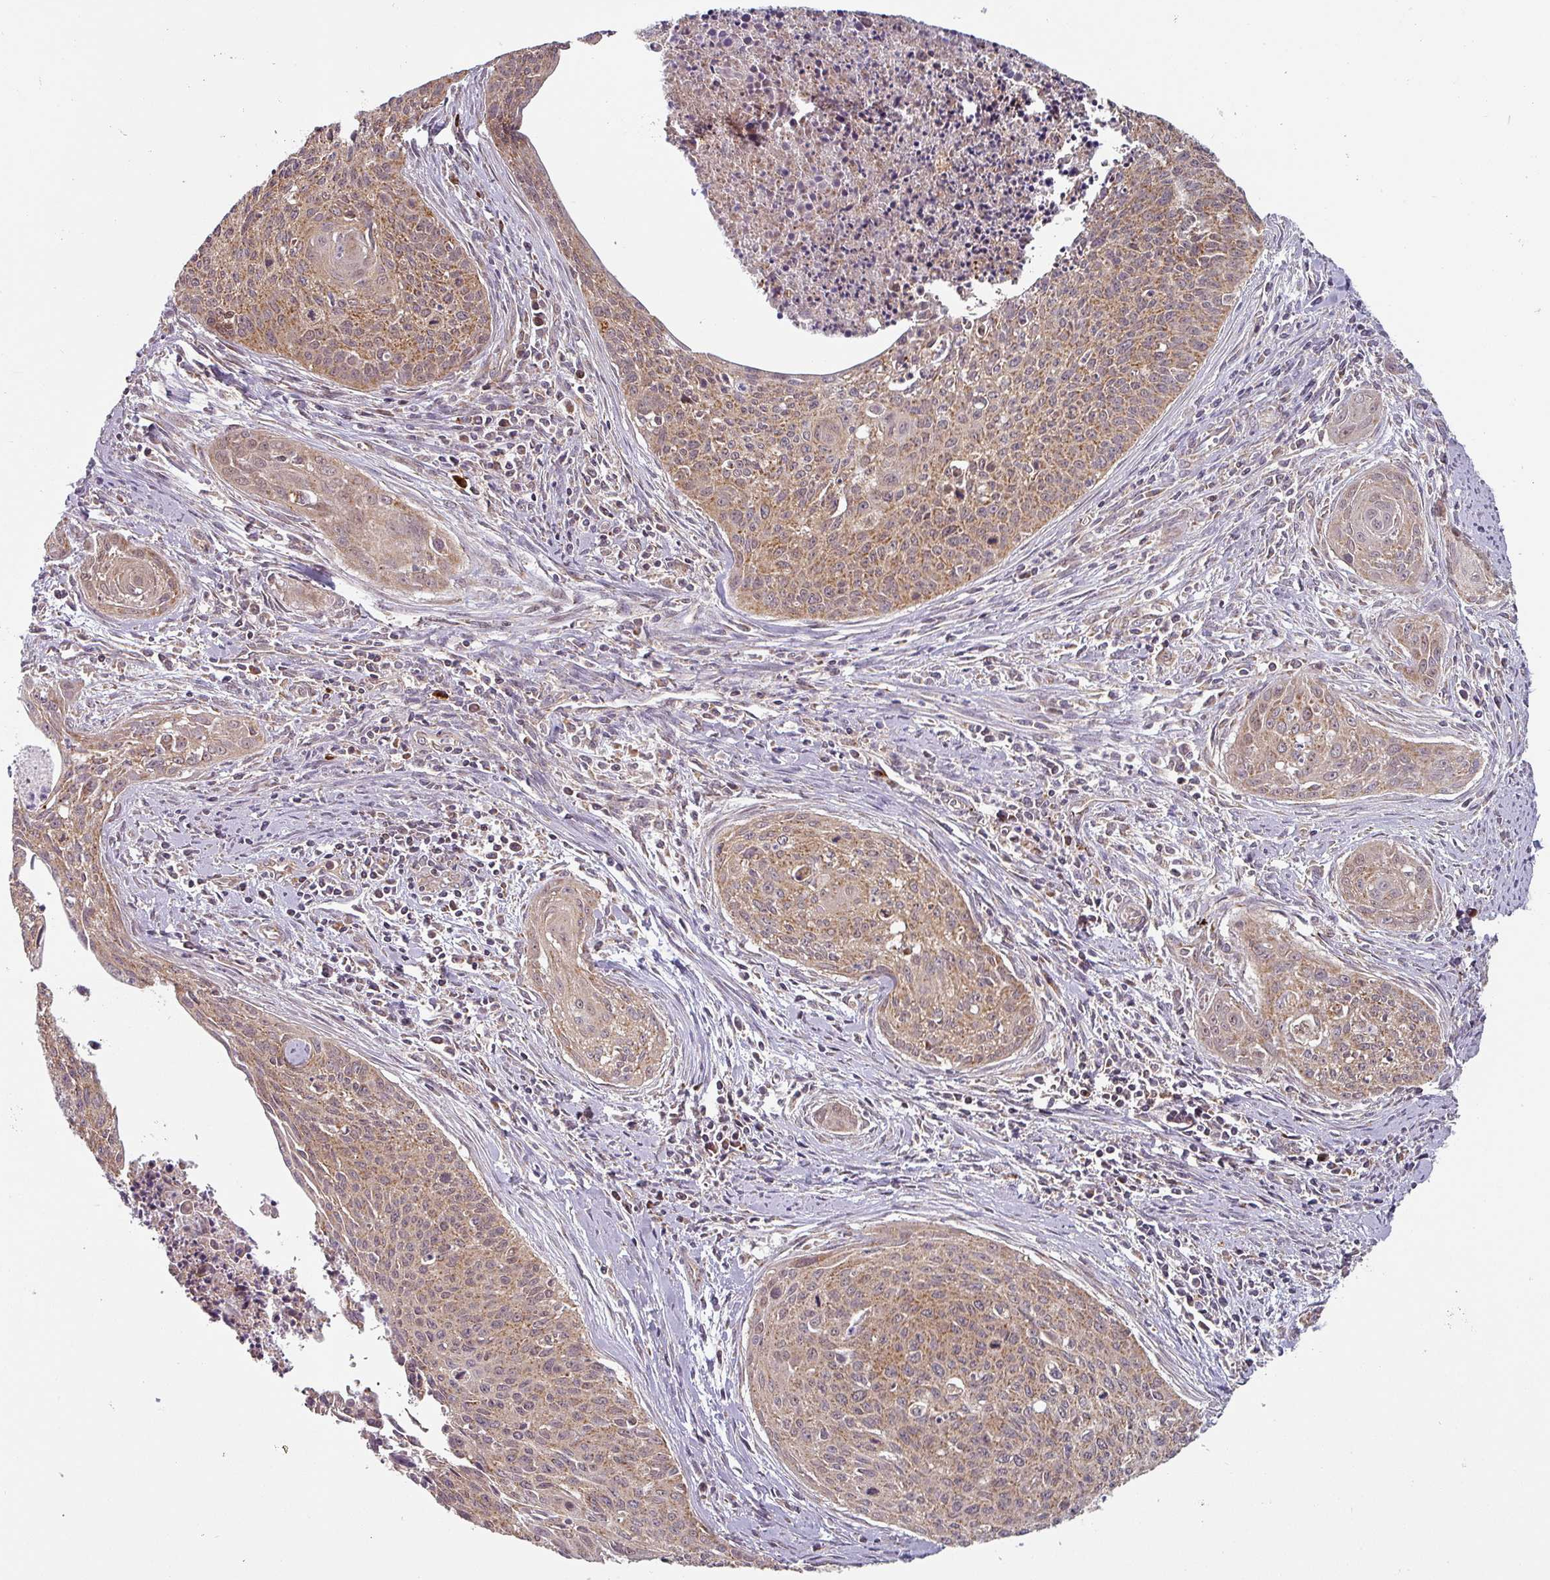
{"staining": {"intensity": "moderate", "quantity": ">75%", "location": "cytoplasmic/membranous"}, "tissue": "cervical cancer", "cell_type": "Tumor cells", "image_type": "cancer", "snomed": [{"axis": "morphology", "description": "Squamous cell carcinoma, NOS"}, {"axis": "topography", "description": "Cervix"}], "caption": "Tumor cells display medium levels of moderate cytoplasmic/membranous expression in about >75% of cells in cervical squamous cell carcinoma. (DAB IHC, brown staining for protein, blue staining for nuclei).", "gene": "MRPS16", "patient": {"sex": "female", "age": 55}}